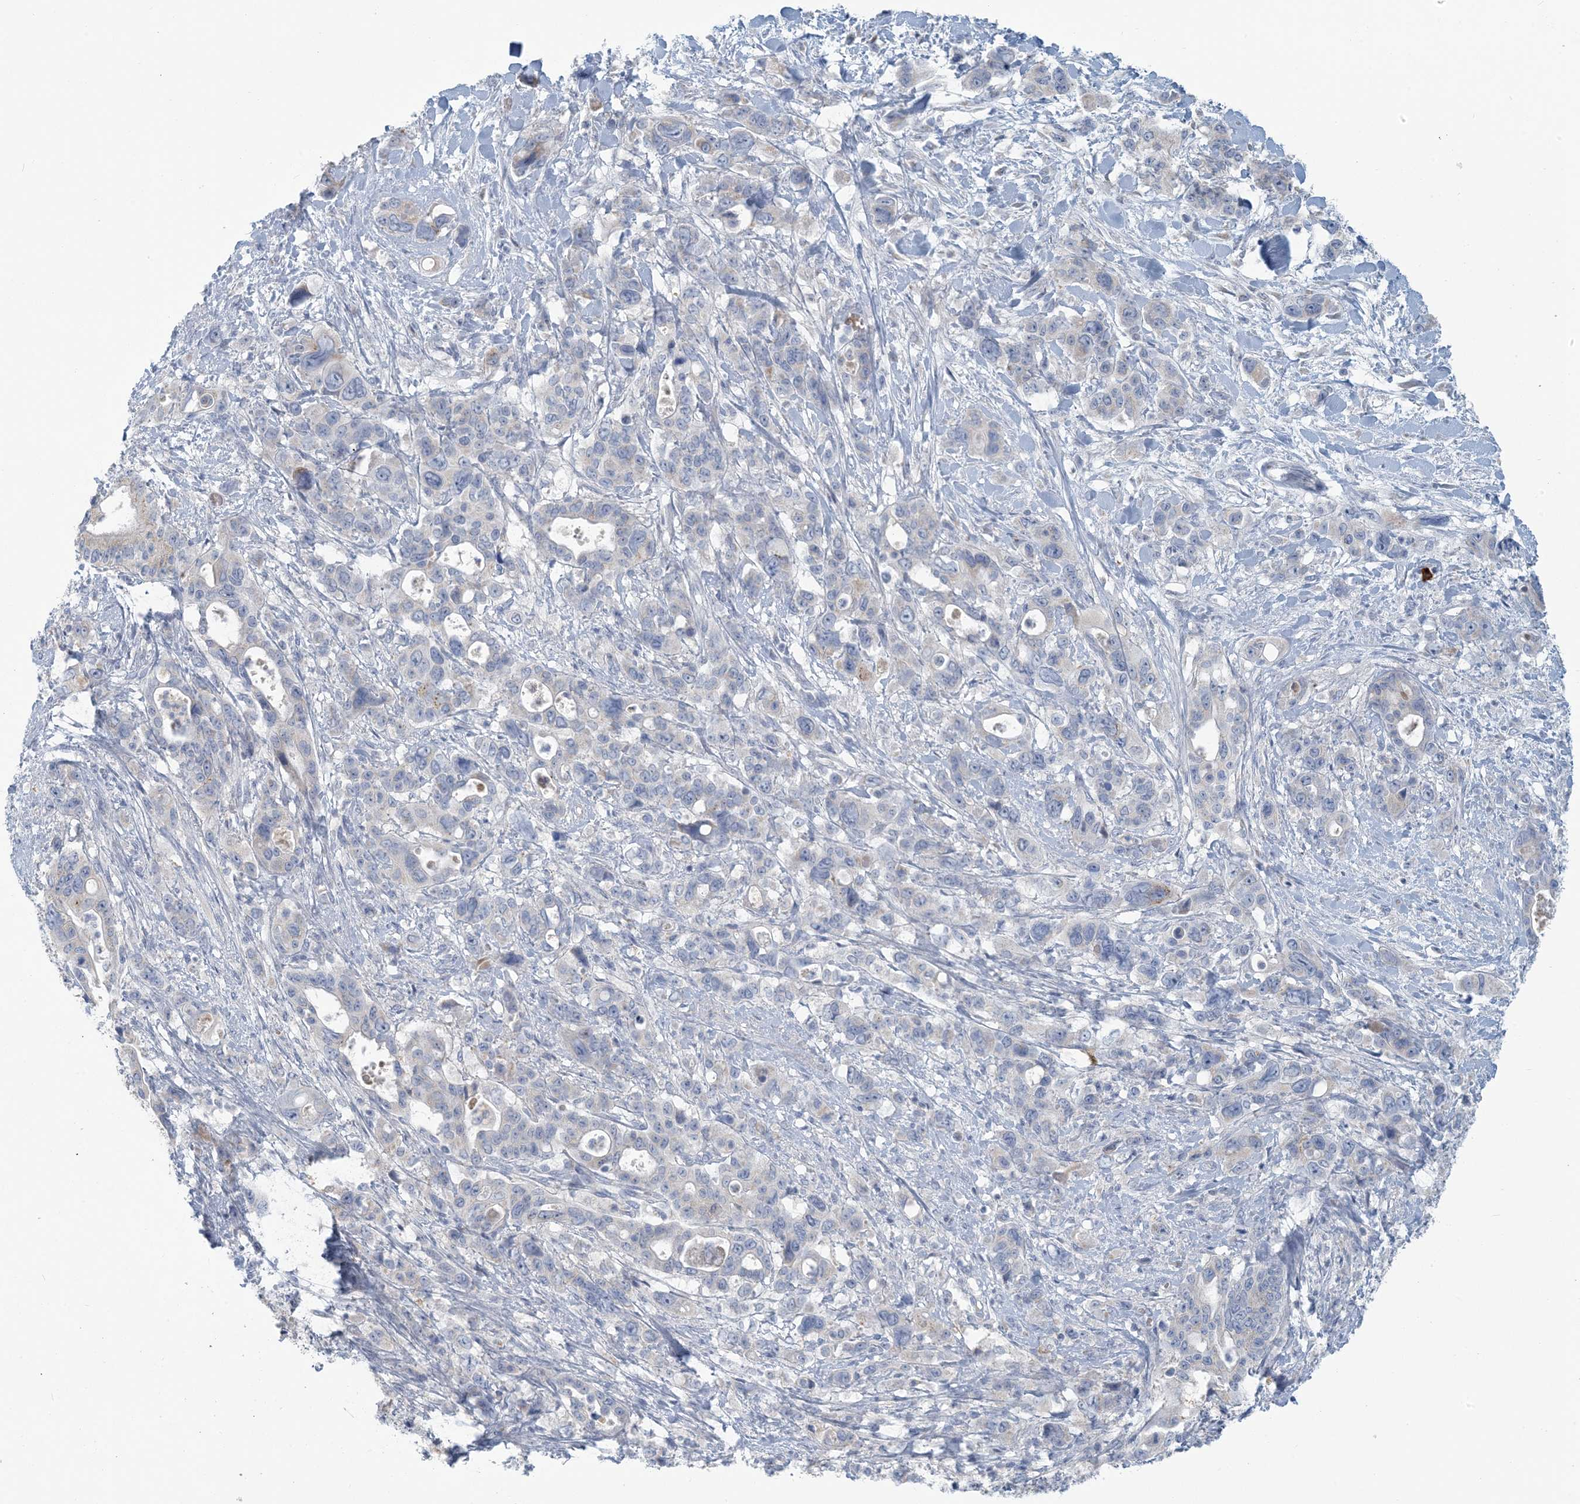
{"staining": {"intensity": "negative", "quantity": "none", "location": "none"}, "tissue": "pancreatic cancer", "cell_type": "Tumor cells", "image_type": "cancer", "snomed": [{"axis": "morphology", "description": "Adenocarcinoma, NOS"}, {"axis": "topography", "description": "Pancreas"}], "caption": "Micrograph shows no protein positivity in tumor cells of pancreatic adenocarcinoma tissue.", "gene": "SCML1", "patient": {"sex": "male", "age": 46}}